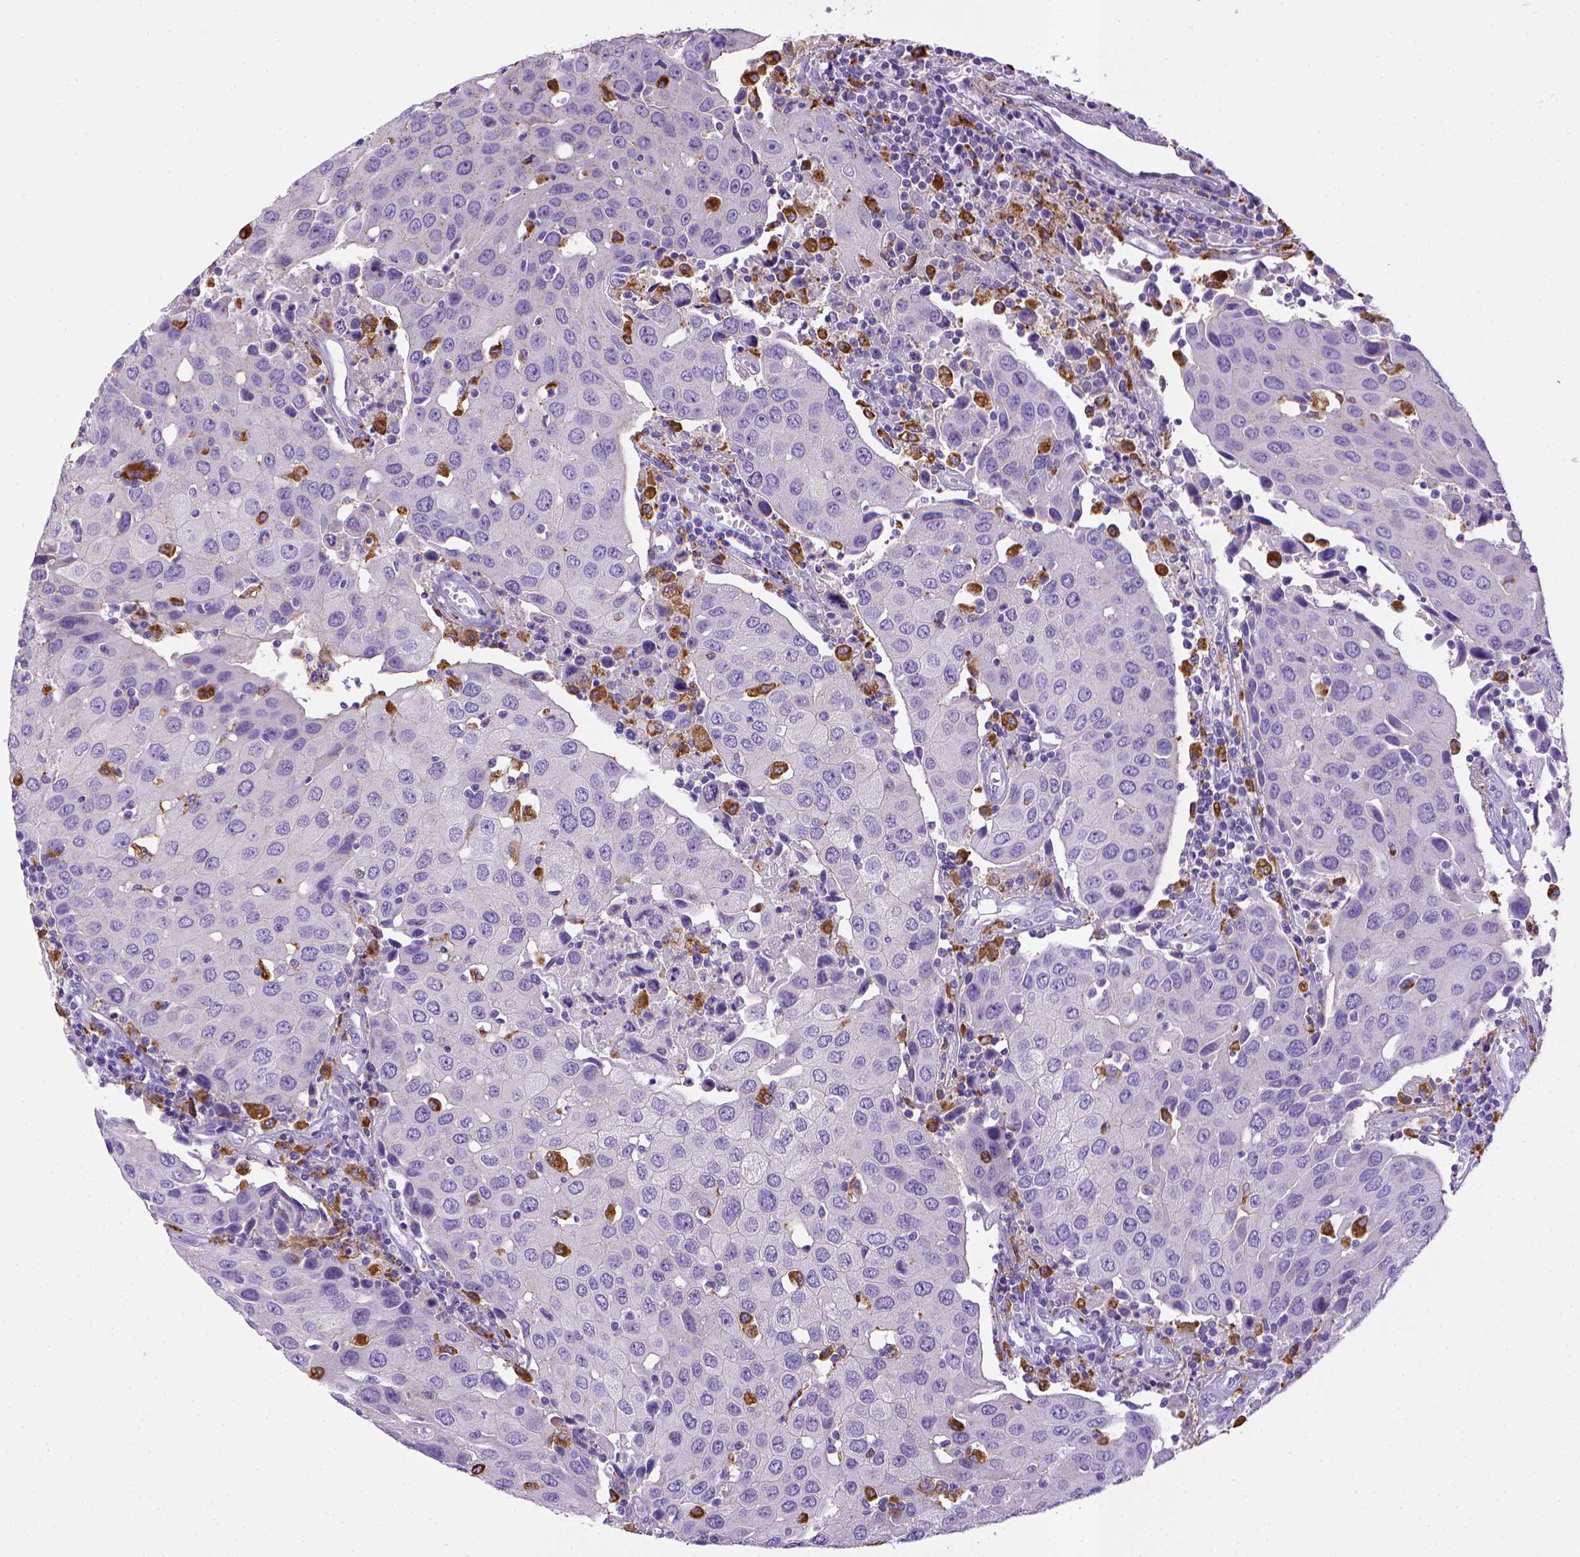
{"staining": {"intensity": "negative", "quantity": "none", "location": "none"}, "tissue": "urothelial cancer", "cell_type": "Tumor cells", "image_type": "cancer", "snomed": [{"axis": "morphology", "description": "Urothelial carcinoma, High grade"}, {"axis": "topography", "description": "Urinary bladder"}], "caption": "A high-resolution histopathology image shows immunohistochemistry staining of urothelial carcinoma (high-grade), which shows no significant expression in tumor cells.", "gene": "CD68", "patient": {"sex": "female", "age": 85}}